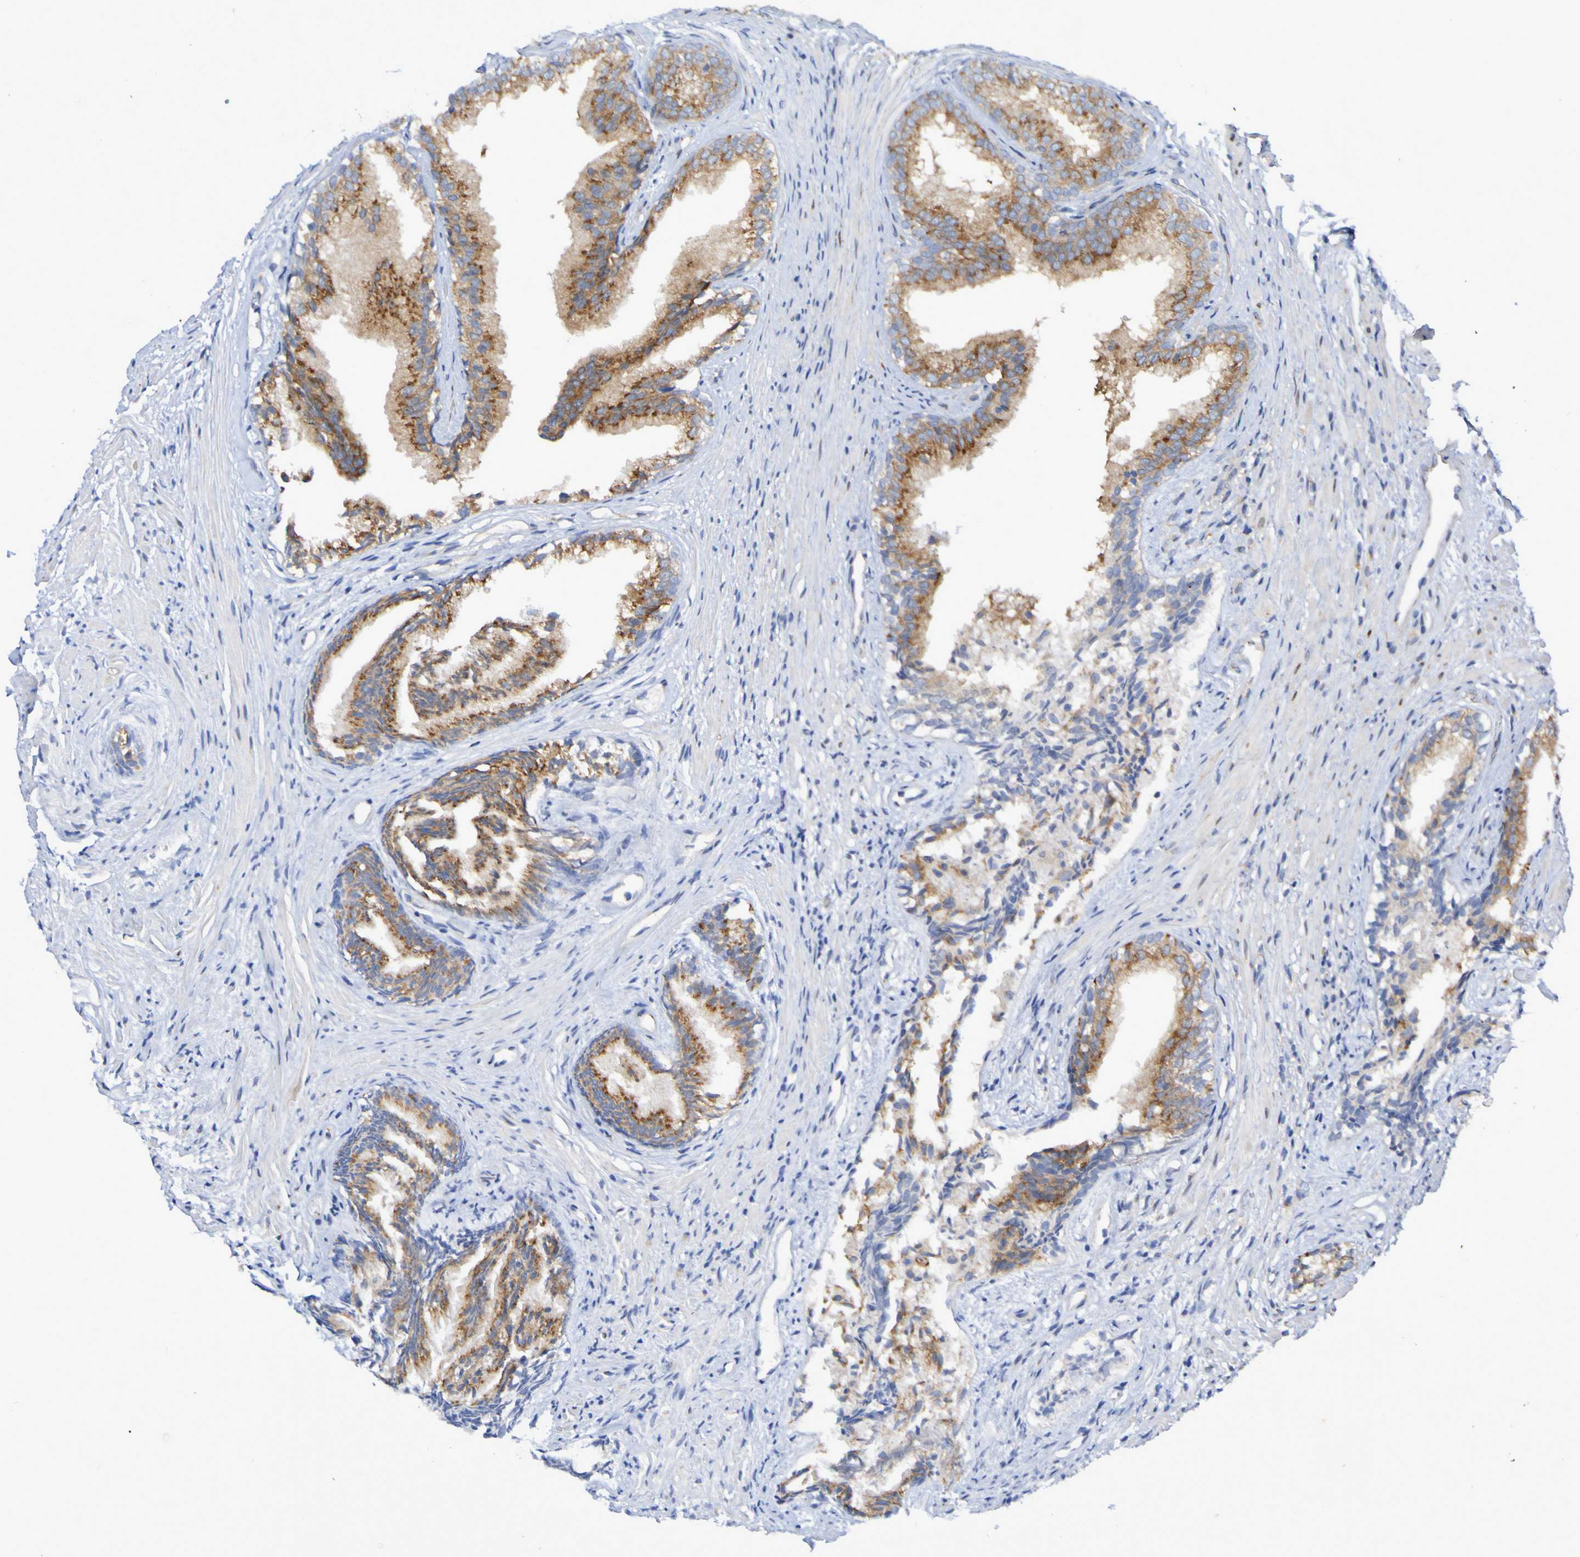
{"staining": {"intensity": "strong", "quantity": ">75%", "location": "cytoplasmic/membranous"}, "tissue": "prostate", "cell_type": "Glandular cells", "image_type": "normal", "snomed": [{"axis": "morphology", "description": "Normal tissue, NOS"}, {"axis": "topography", "description": "Prostate"}], "caption": "Protein staining of unremarkable prostate shows strong cytoplasmic/membranous positivity in about >75% of glandular cells.", "gene": "LMBRD2", "patient": {"sex": "male", "age": 76}}